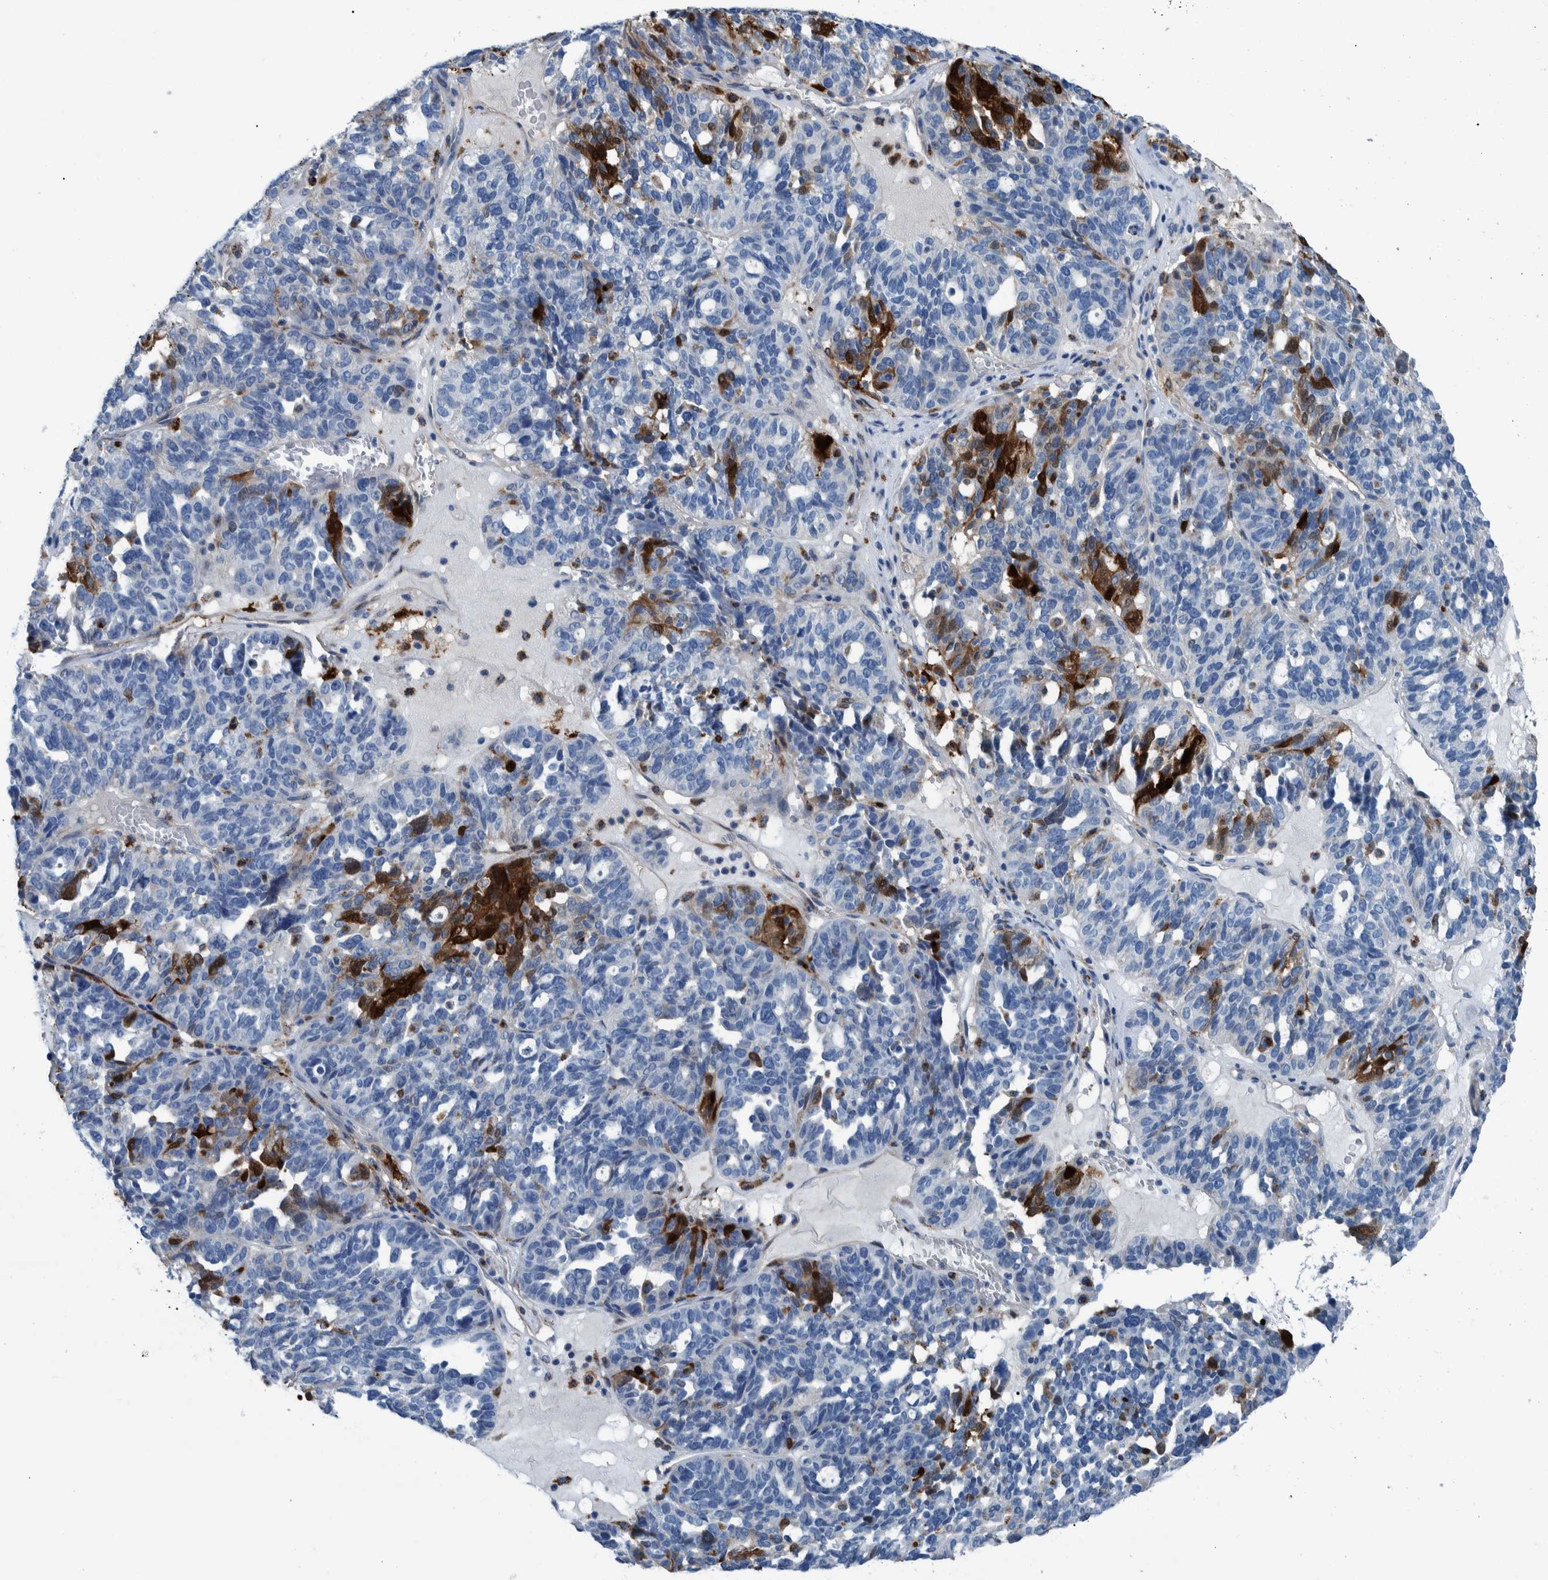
{"staining": {"intensity": "strong", "quantity": "<25%", "location": "cytoplasmic/membranous"}, "tissue": "ovarian cancer", "cell_type": "Tumor cells", "image_type": "cancer", "snomed": [{"axis": "morphology", "description": "Cystadenocarcinoma, serous, NOS"}, {"axis": "topography", "description": "Ovary"}], "caption": "Ovarian cancer was stained to show a protein in brown. There is medium levels of strong cytoplasmic/membranous staining in approximately <25% of tumor cells. (Stains: DAB in brown, nuclei in blue, Microscopy: brightfield microscopy at high magnification).", "gene": "IDO1", "patient": {"sex": "female", "age": 59}}